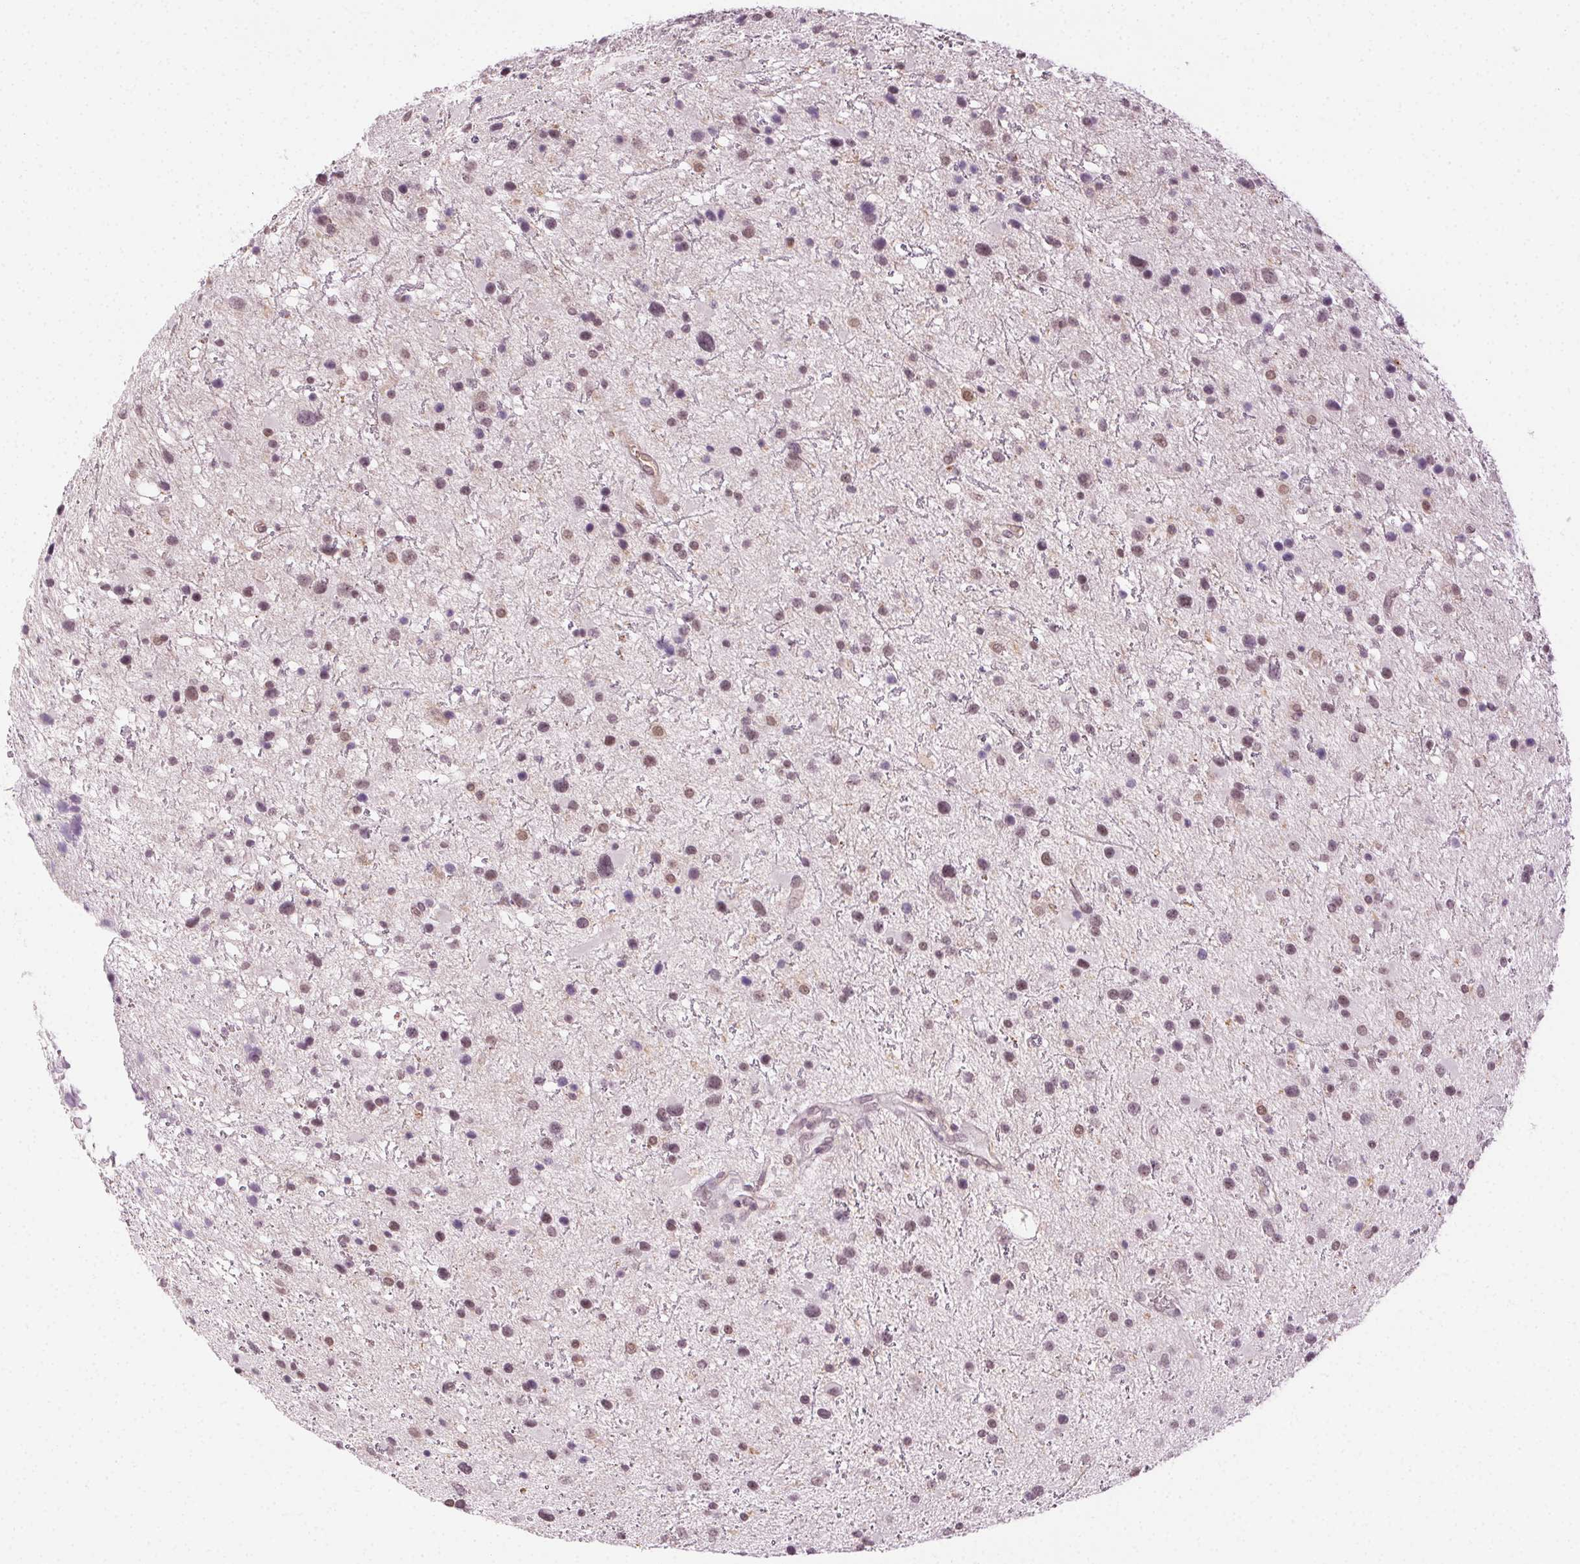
{"staining": {"intensity": "weak", "quantity": ">75%", "location": "nuclear"}, "tissue": "glioma", "cell_type": "Tumor cells", "image_type": "cancer", "snomed": [{"axis": "morphology", "description": "Glioma, malignant, Low grade"}, {"axis": "topography", "description": "Brain"}], "caption": "Low-grade glioma (malignant) stained with DAB IHC displays low levels of weak nuclear expression in about >75% of tumor cells.", "gene": "AIF1L", "patient": {"sex": "female", "age": 32}}